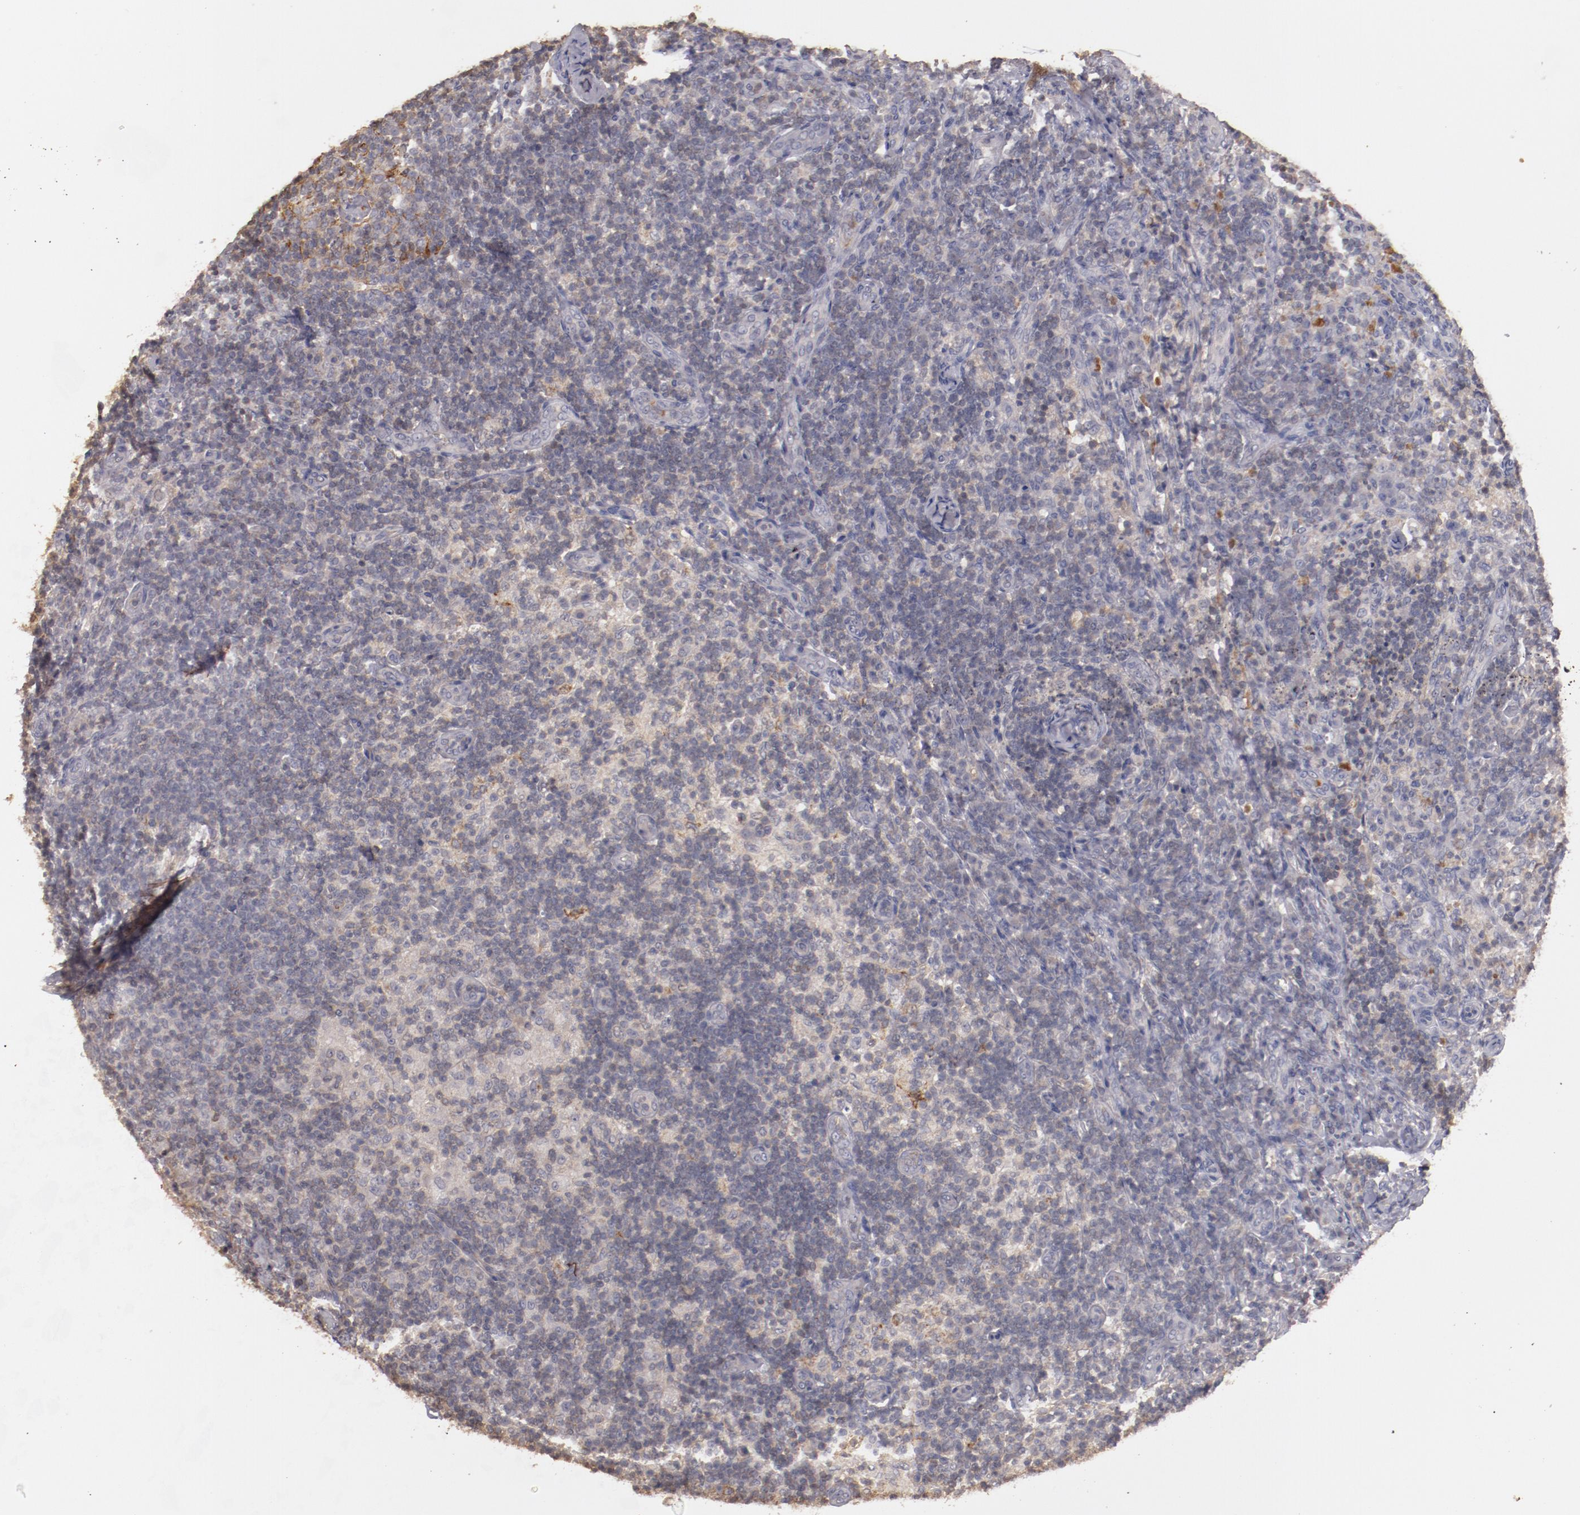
{"staining": {"intensity": "moderate", "quantity": "25%-75%", "location": "cytoplasmic/membranous"}, "tissue": "lymph node", "cell_type": "Germinal center cells", "image_type": "normal", "snomed": [{"axis": "morphology", "description": "Normal tissue, NOS"}, {"axis": "morphology", "description": "Inflammation, NOS"}, {"axis": "topography", "description": "Lymph node"}], "caption": "Unremarkable lymph node was stained to show a protein in brown. There is medium levels of moderate cytoplasmic/membranous staining in approximately 25%-75% of germinal center cells. Using DAB (3,3'-diaminobenzidine) (brown) and hematoxylin (blue) stains, captured at high magnification using brightfield microscopy.", "gene": "MBL2", "patient": {"sex": "male", "age": 46}}